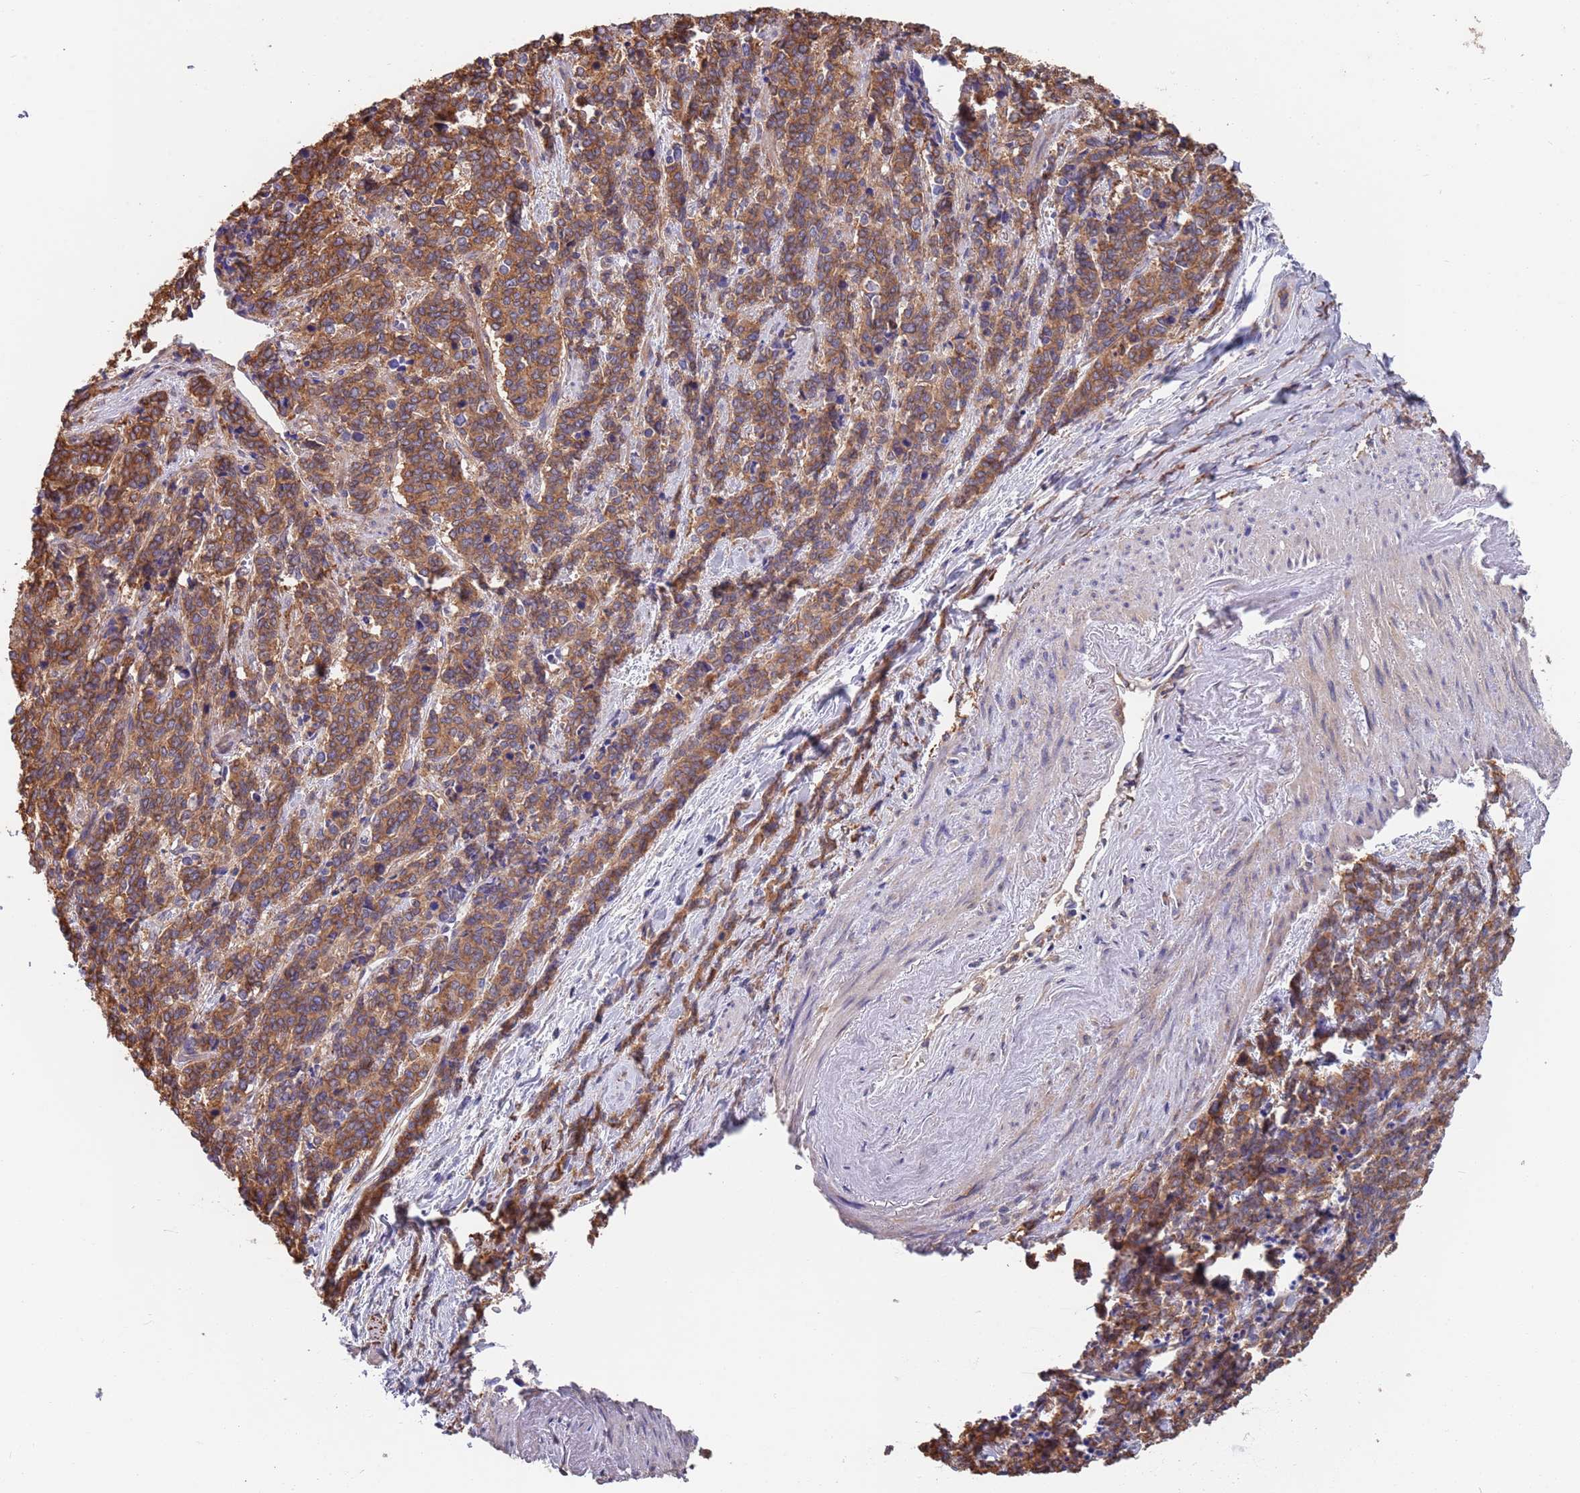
{"staining": {"intensity": "moderate", "quantity": ">75%", "location": "cytoplasmic/membranous"}, "tissue": "cervical cancer", "cell_type": "Tumor cells", "image_type": "cancer", "snomed": [{"axis": "morphology", "description": "Squamous cell carcinoma, NOS"}, {"axis": "topography", "description": "Cervix"}], "caption": "Human cervical cancer stained with a brown dye displays moderate cytoplasmic/membranous positive staining in approximately >75% of tumor cells.", "gene": "ANK2", "patient": {"sex": "female", "age": 60}}